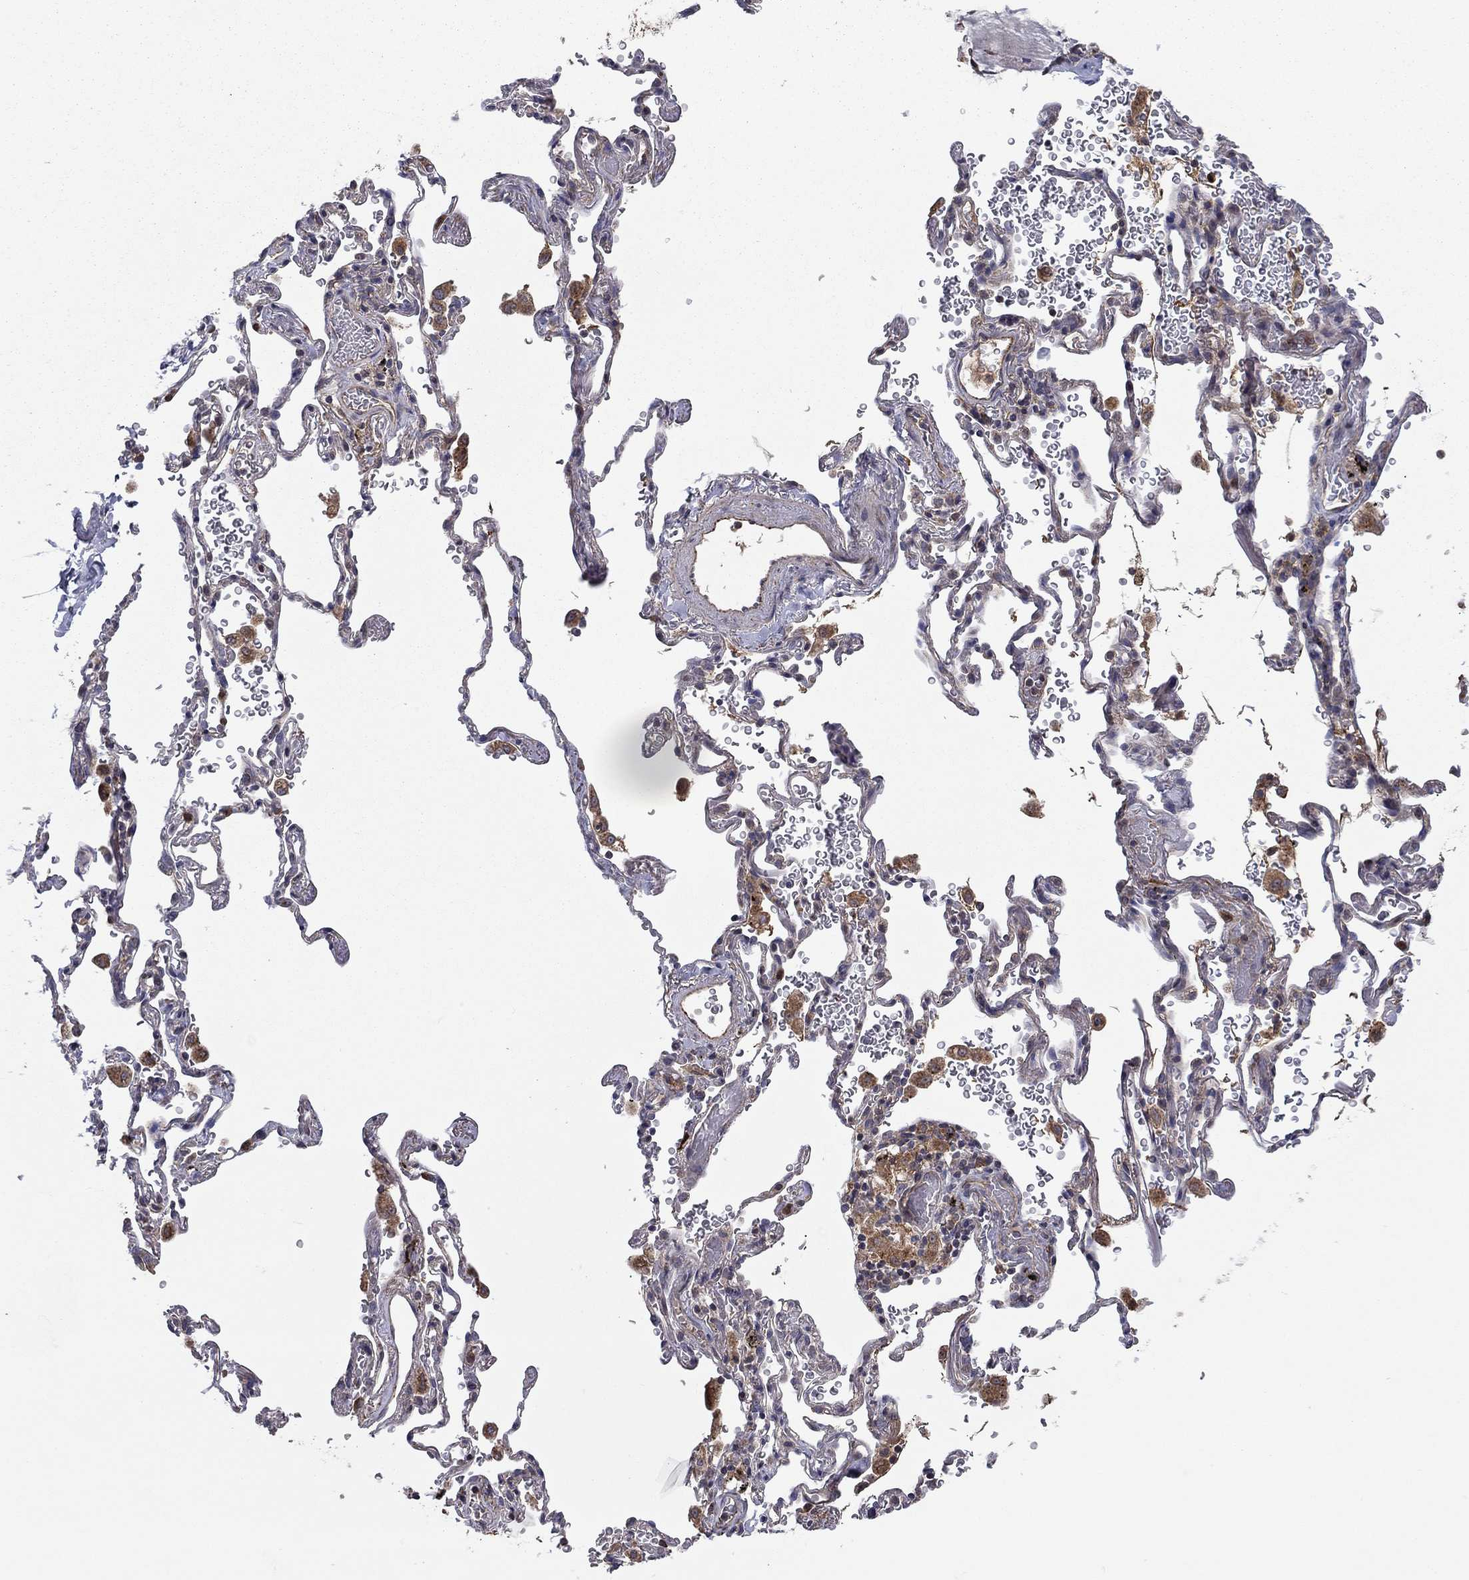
{"staining": {"intensity": "negative", "quantity": "none", "location": "none"}, "tissue": "soft tissue", "cell_type": "Fibroblasts", "image_type": "normal", "snomed": [{"axis": "morphology", "description": "Normal tissue, NOS"}, {"axis": "morphology", "description": "Adenocarcinoma, NOS"}, {"axis": "topography", "description": "Cartilage tissue"}, {"axis": "topography", "description": "Lung"}], "caption": "Immunohistochemistry micrograph of benign soft tissue: soft tissue stained with DAB reveals no significant protein positivity in fibroblasts.", "gene": "DOP1B", "patient": {"sex": "male", "age": 59}}